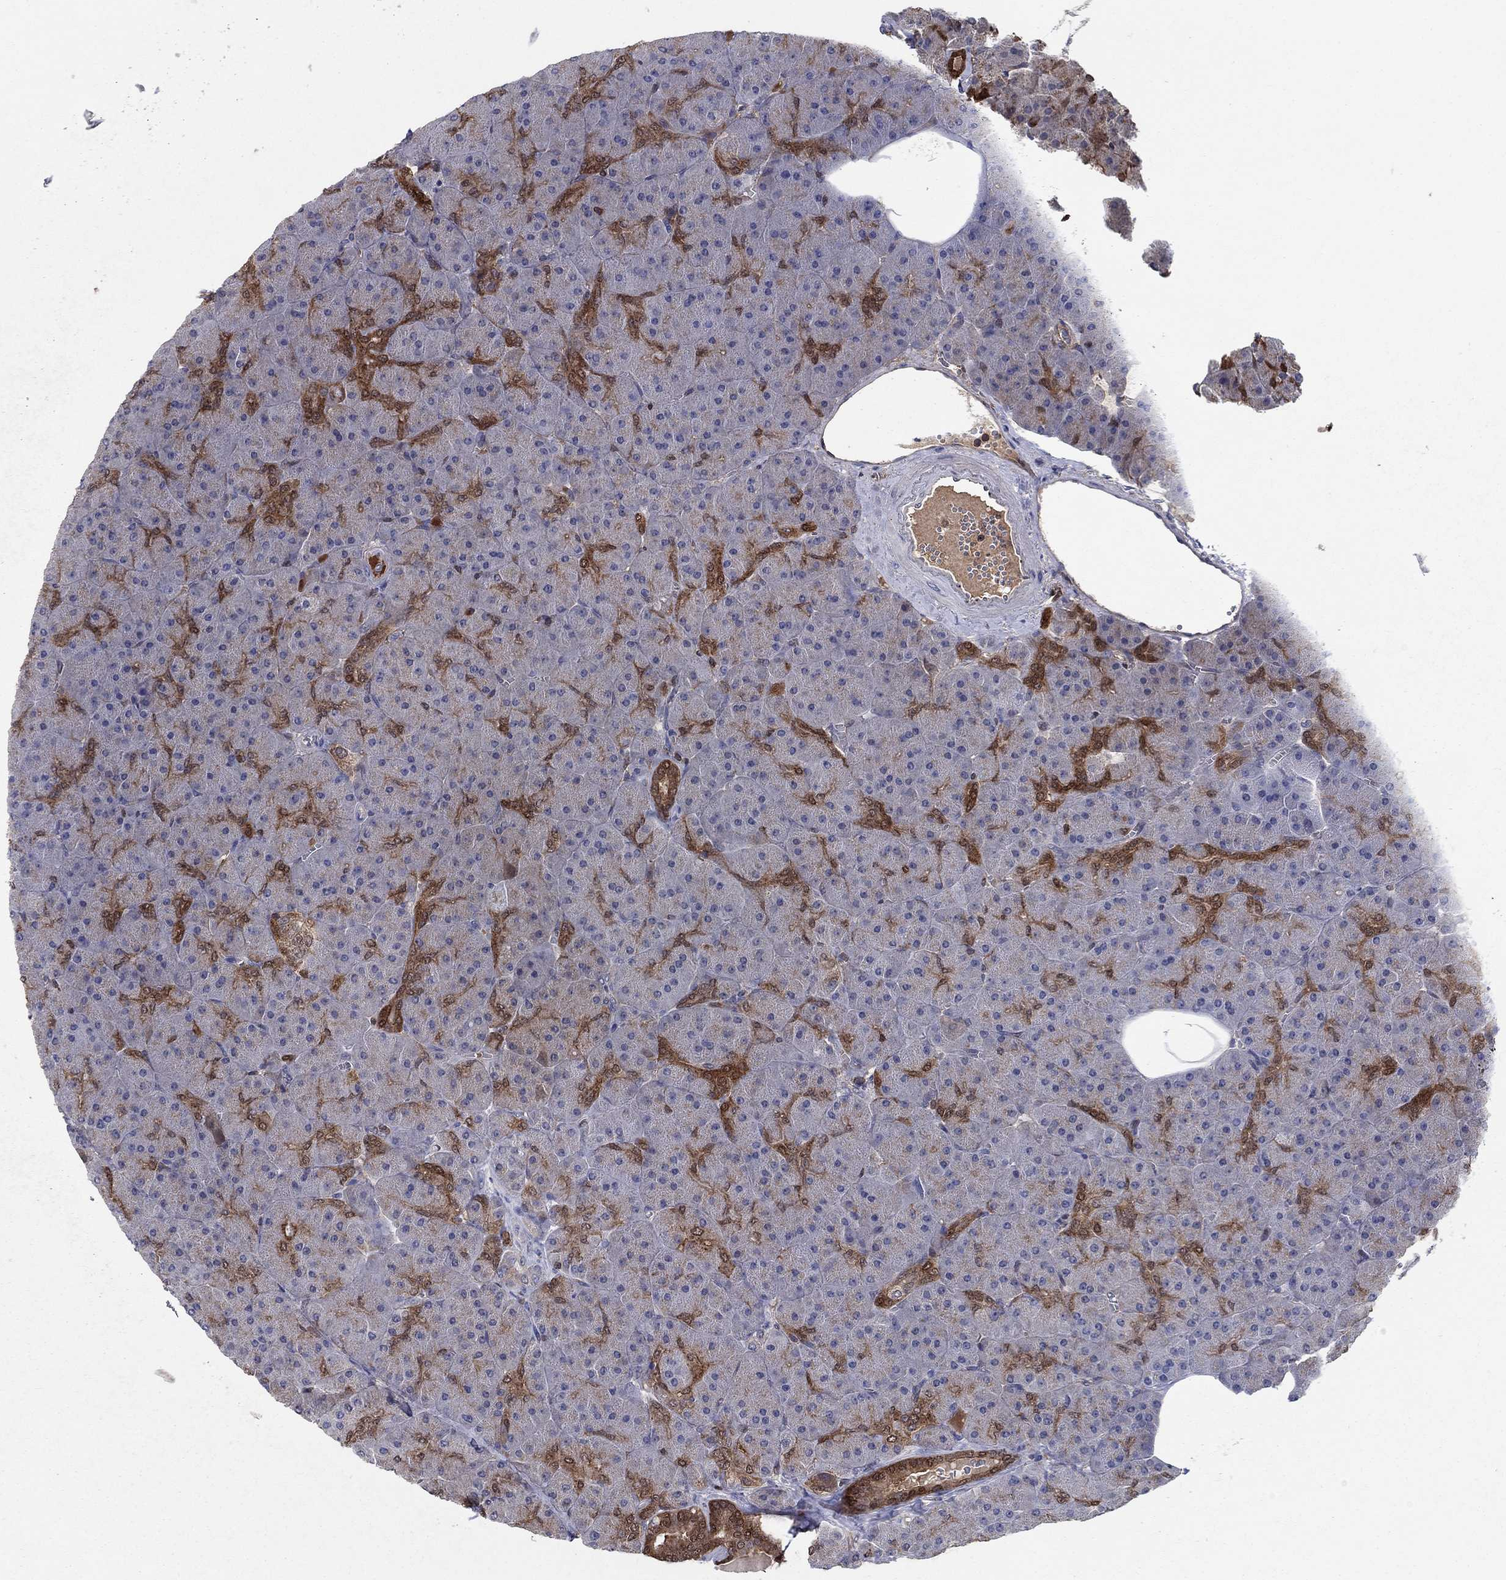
{"staining": {"intensity": "strong", "quantity": "<25%", "location": "cytoplasmic/membranous"}, "tissue": "pancreas", "cell_type": "Exocrine glandular cells", "image_type": "normal", "snomed": [{"axis": "morphology", "description": "Normal tissue, NOS"}, {"axis": "topography", "description": "Pancreas"}], "caption": "Immunohistochemical staining of benign pancreas reveals strong cytoplasmic/membranous protein expression in about <25% of exocrine glandular cells. The staining is performed using DAB brown chromogen to label protein expression. The nuclei are counter-stained blue using hematoxylin.", "gene": "AGFG2", "patient": {"sex": "male", "age": 61}}